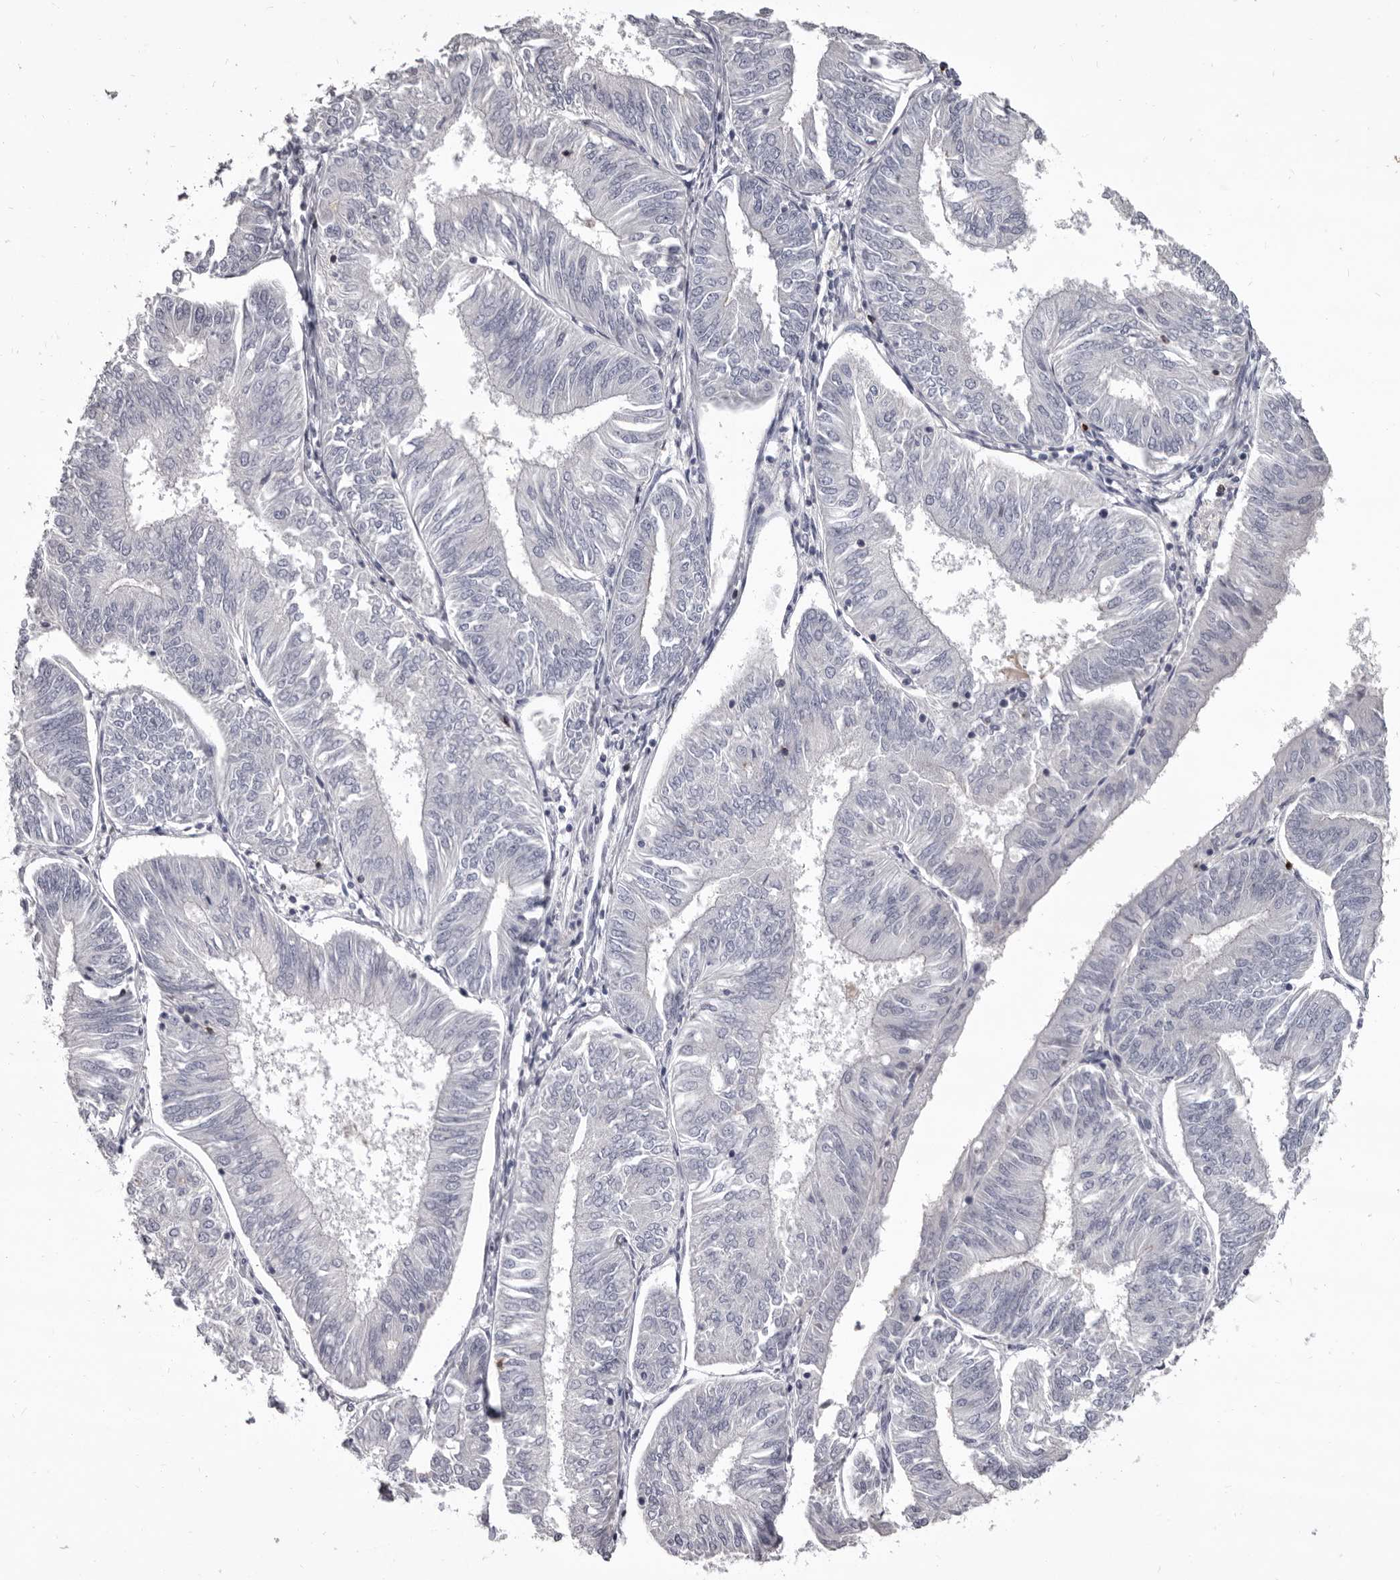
{"staining": {"intensity": "negative", "quantity": "none", "location": "none"}, "tissue": "endometrial cancer", "cell_type": "Tumor cells", "image_type": "cancer", "snomed": [{"axis": "morphology", "description": "Adenocarcinoma, NOS"}, {"axis": "topography", "description": "Endometrium"}], "caption": "DAB immunohistochemical staining of endometrial adenocarcinoma displays no significant positivity in tumor cells.", "gene": "GZMH", "patient": {"sex": "female", "age": 58}}